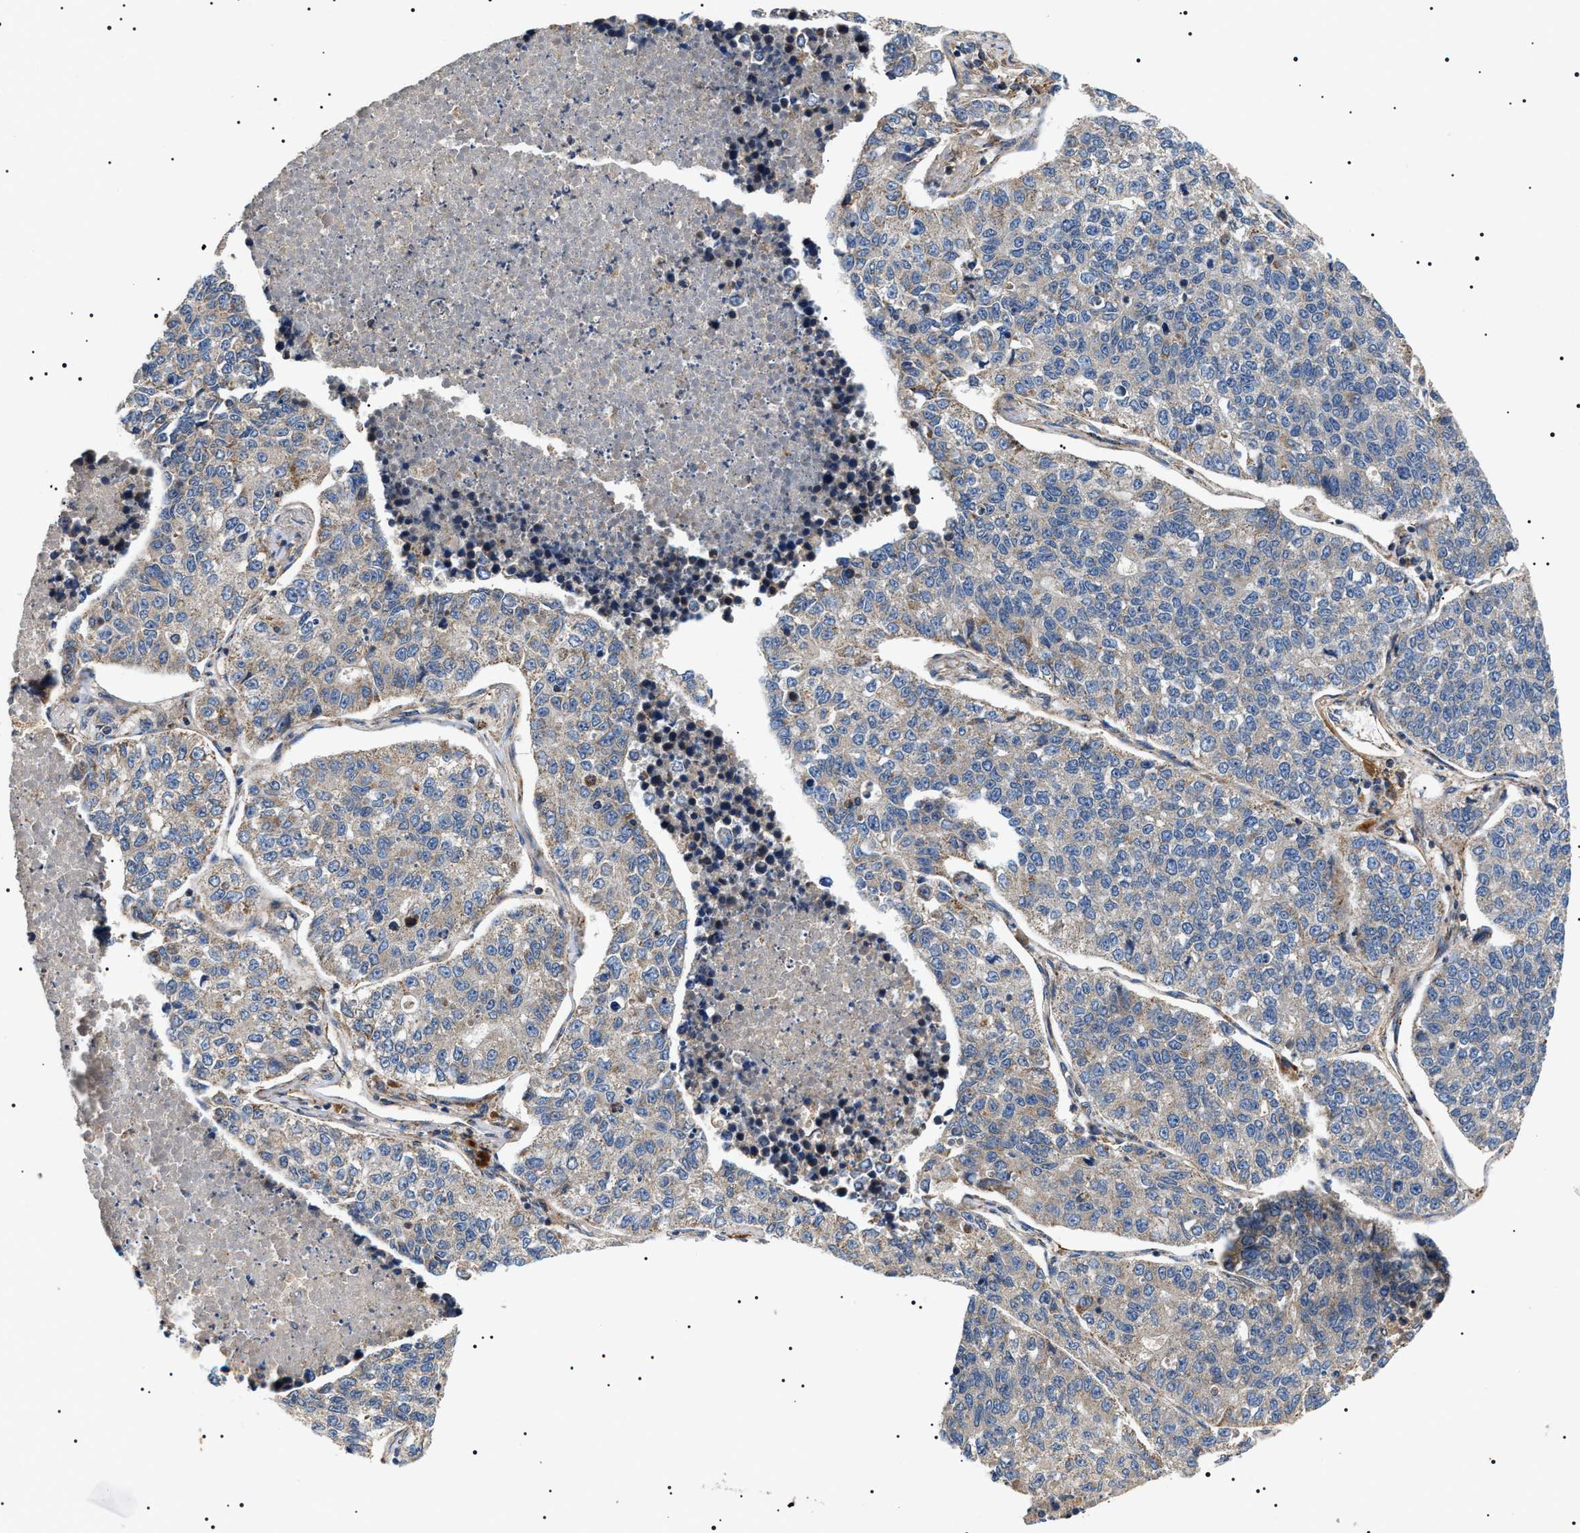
{"staining": {"intensity": "moderate", "quantity": "25%-75%", "location": "cytoplasmic/membranous"}, "tissue": "lung cancer", "cell_type": "Tumor cells", "image_type": "cancer", "snomed": [{"axis": "morphology", "description": "Adenocarcinoma, NOS"}, {"axis": "topography", "description": "Lung"}], "caption": "A micrograph showing moderate cytoplasmic/membranous expression in approximately 25%-75% of tumor cells in lung adenocarcinoma, as visualized by brown immunohistochemical staining.", "gene": "OXSM", "patient": {"sex": "male", "age": 49}}